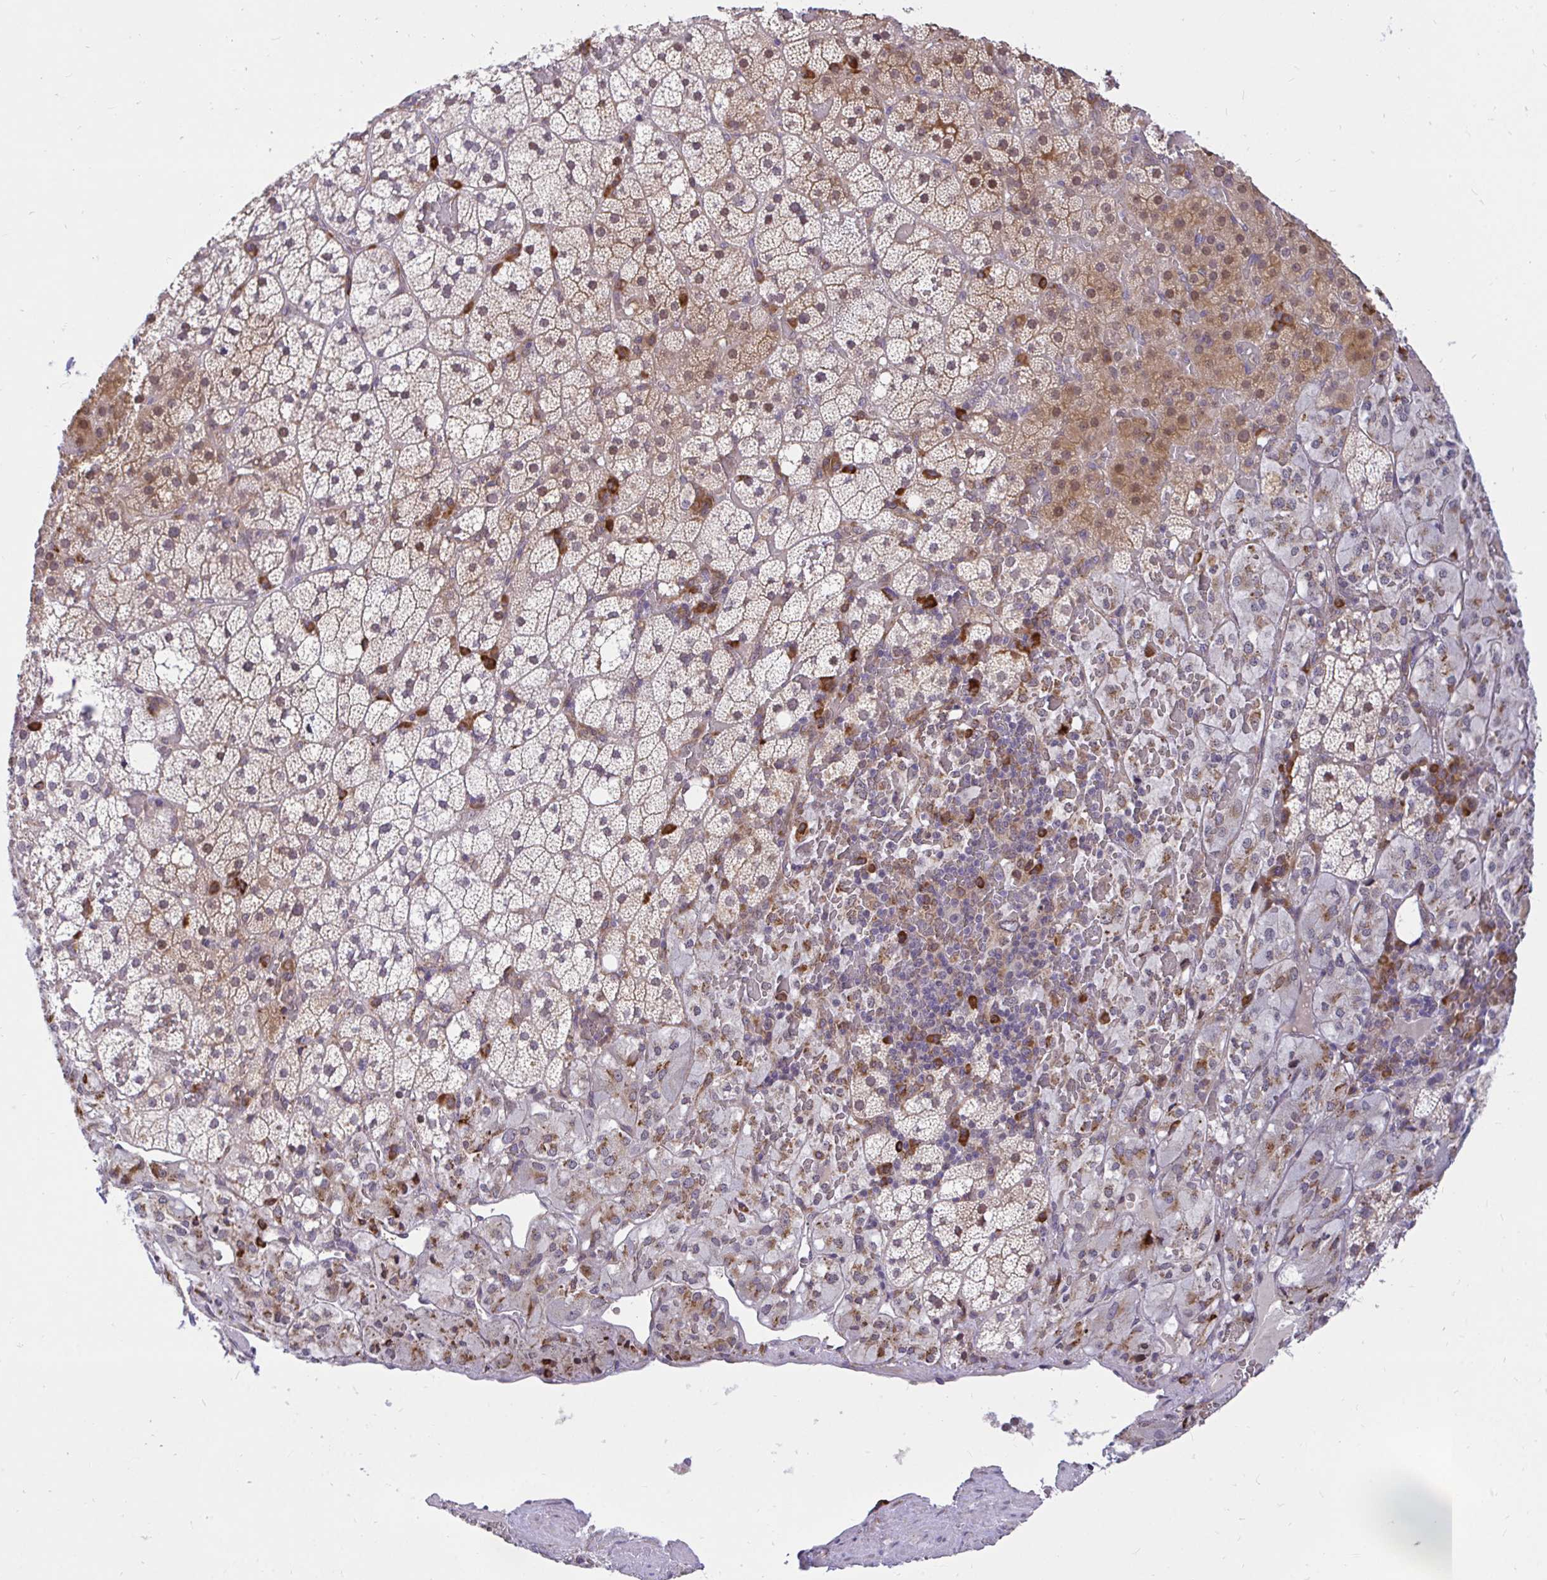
{"staining": {"intensity": "moderate", "quantity": "25%-75%", "location": "cytoplasmic/membranous,nuclear"}, "tissue": "adrenal gland", "cell_type": "Glandular cells", "image_type": "normal", "snomed": [{"axis": "morphology", "description": "Normal tissue, NOS"}, {"axis": "topography", "description": "Adrenal gland"}], "caption": "IHC of unremarkable adrenal gland demonstrates medium levels of moderate cytoplasmic/membranous,nuclear positivity in about 25%-75% of glandular cells.", "gene": "NAALAD2", "patient": {"sex": "male", "age": 53}}